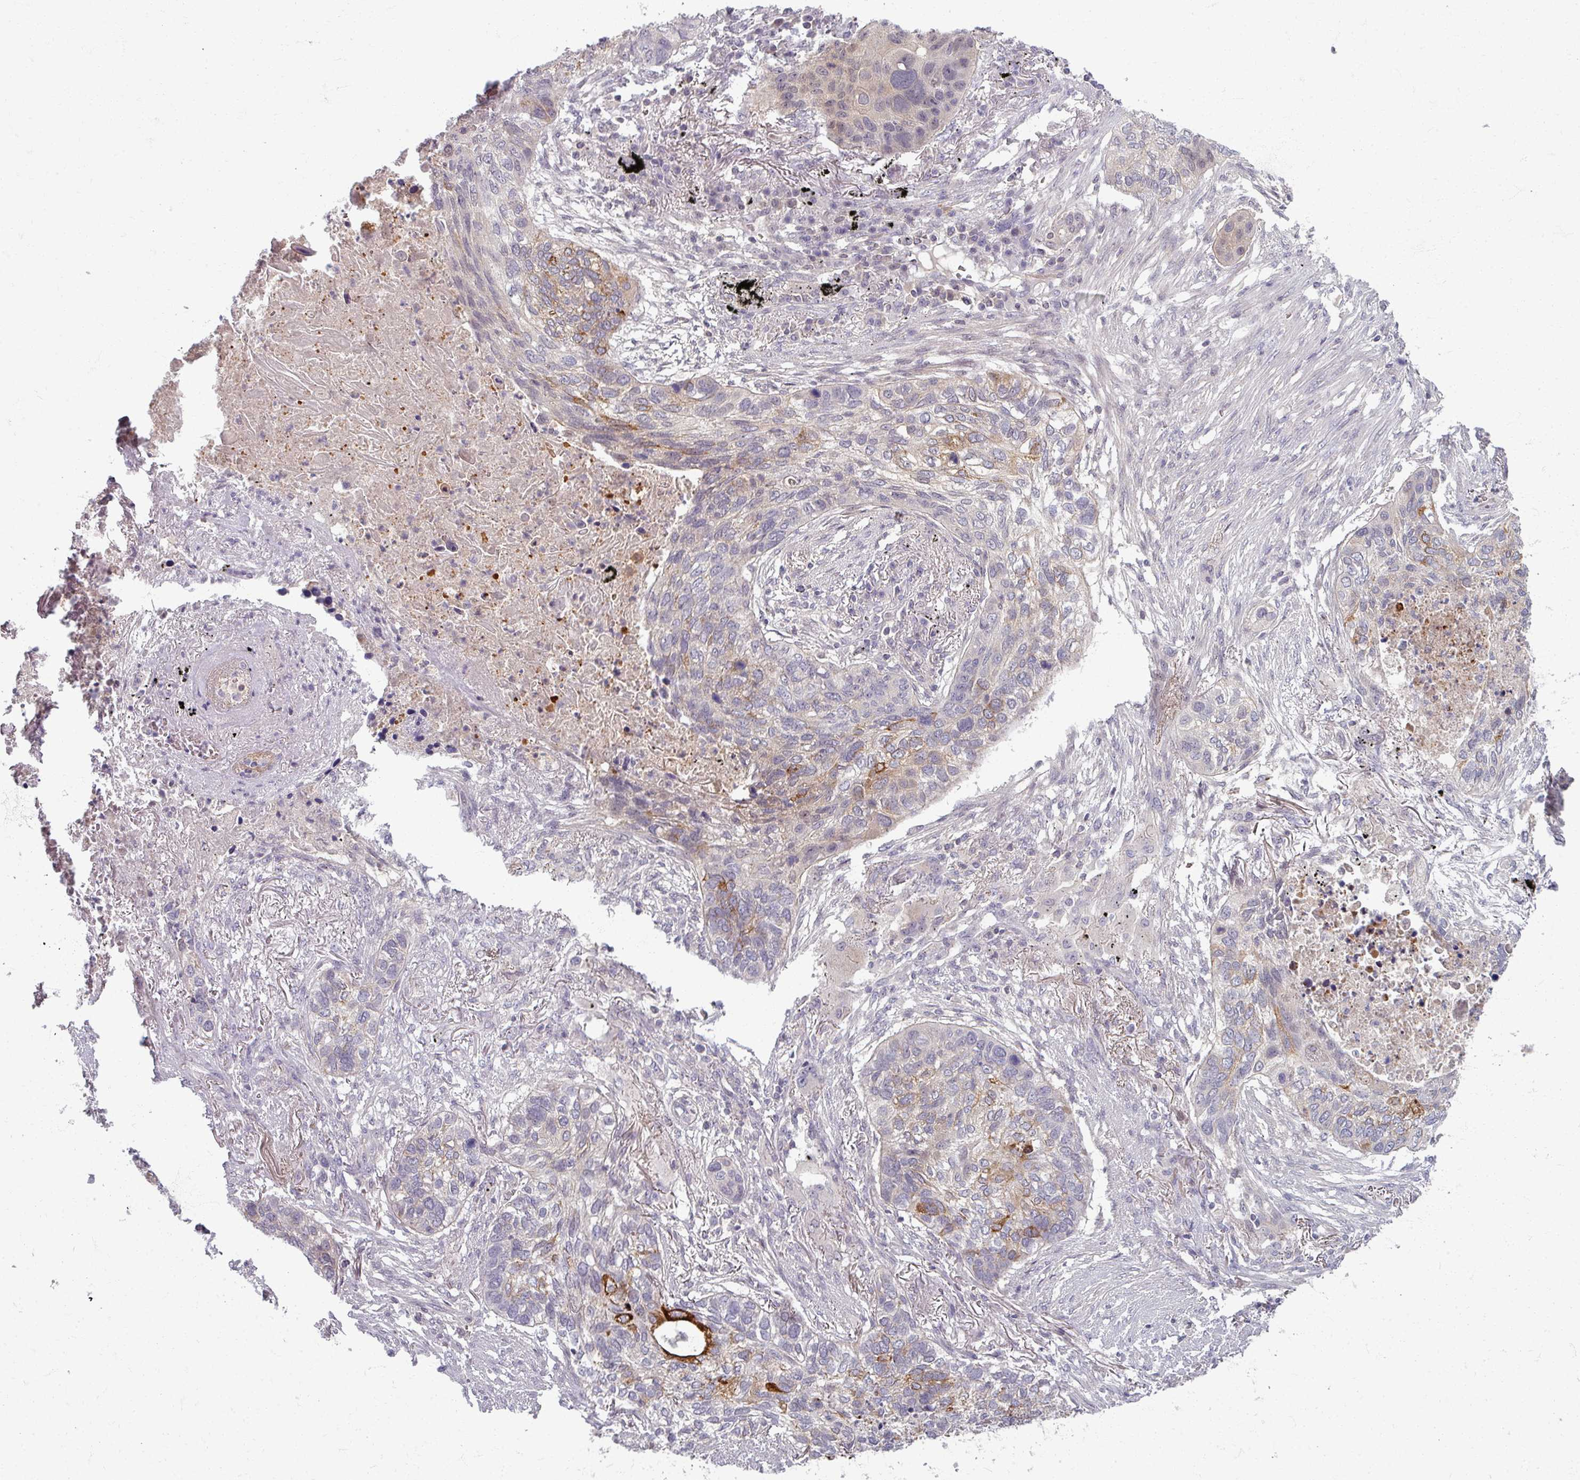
{"staining": {"intensity": "strong", "quantity": "<25%", "location": "cytoplasmic/membranous"}, "tissue": "lung cancer", "cell_type": "Tumor cells", "image_type": "cancer", "snomed": [{"axis": "morphology", "description": "Squamous cell carcinoma, NOS"}, {"axis": "topography", "description": "Lung"}], "caption": "Squamous cell carcinoma (lung) was stained to show a protein in brown. There is medium levels of strong cytoplasmic/membranous positivity in about <25% of tumor cells.", "gene": "TTLL7", "patient": {"sex": "female", "age": 63}}